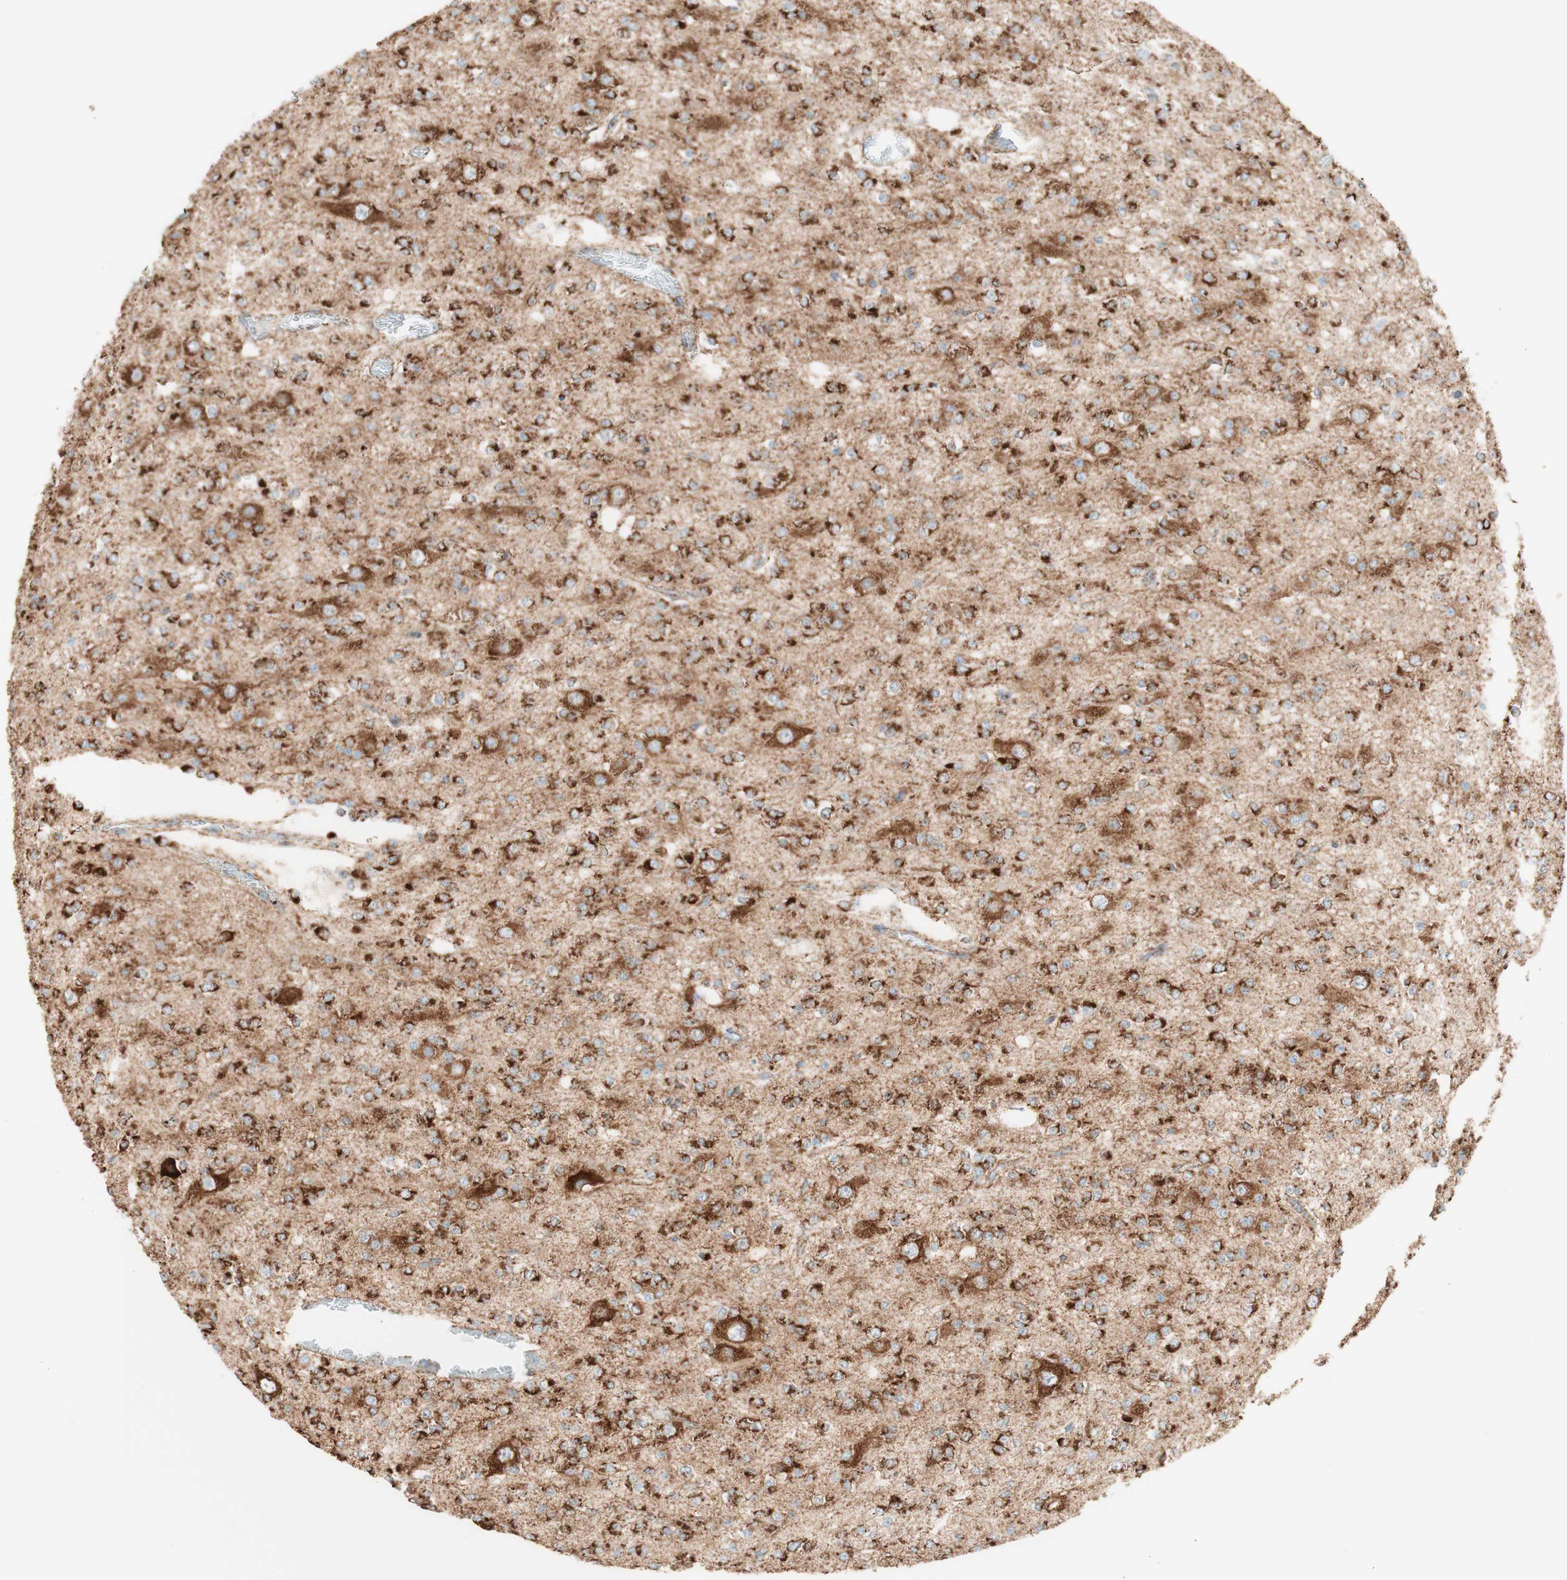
{"staining": {"intensity": "strong", "quantity": ">75%", "location": "cytoplasmic/membranous"}, "tissue": "glioma", "cell_type": "Tumor cells", "image_type": "cancer", "snomed": [{"axis": "morphology", "description": "Glioma, malignant, Low grade"}, {"axis": "topography", "description": "Brain"}], "caption": "High-magnification brightfield microscopy of glioma stained with DAB (brown) and counterstained with hematoxylin (blue). tumor cells exhibit strong cytoplasmic/membranous expression is present in approximately>75% of cells.", "gene": "TOMM20", "patient": {"sex": "male", "age": 38}}